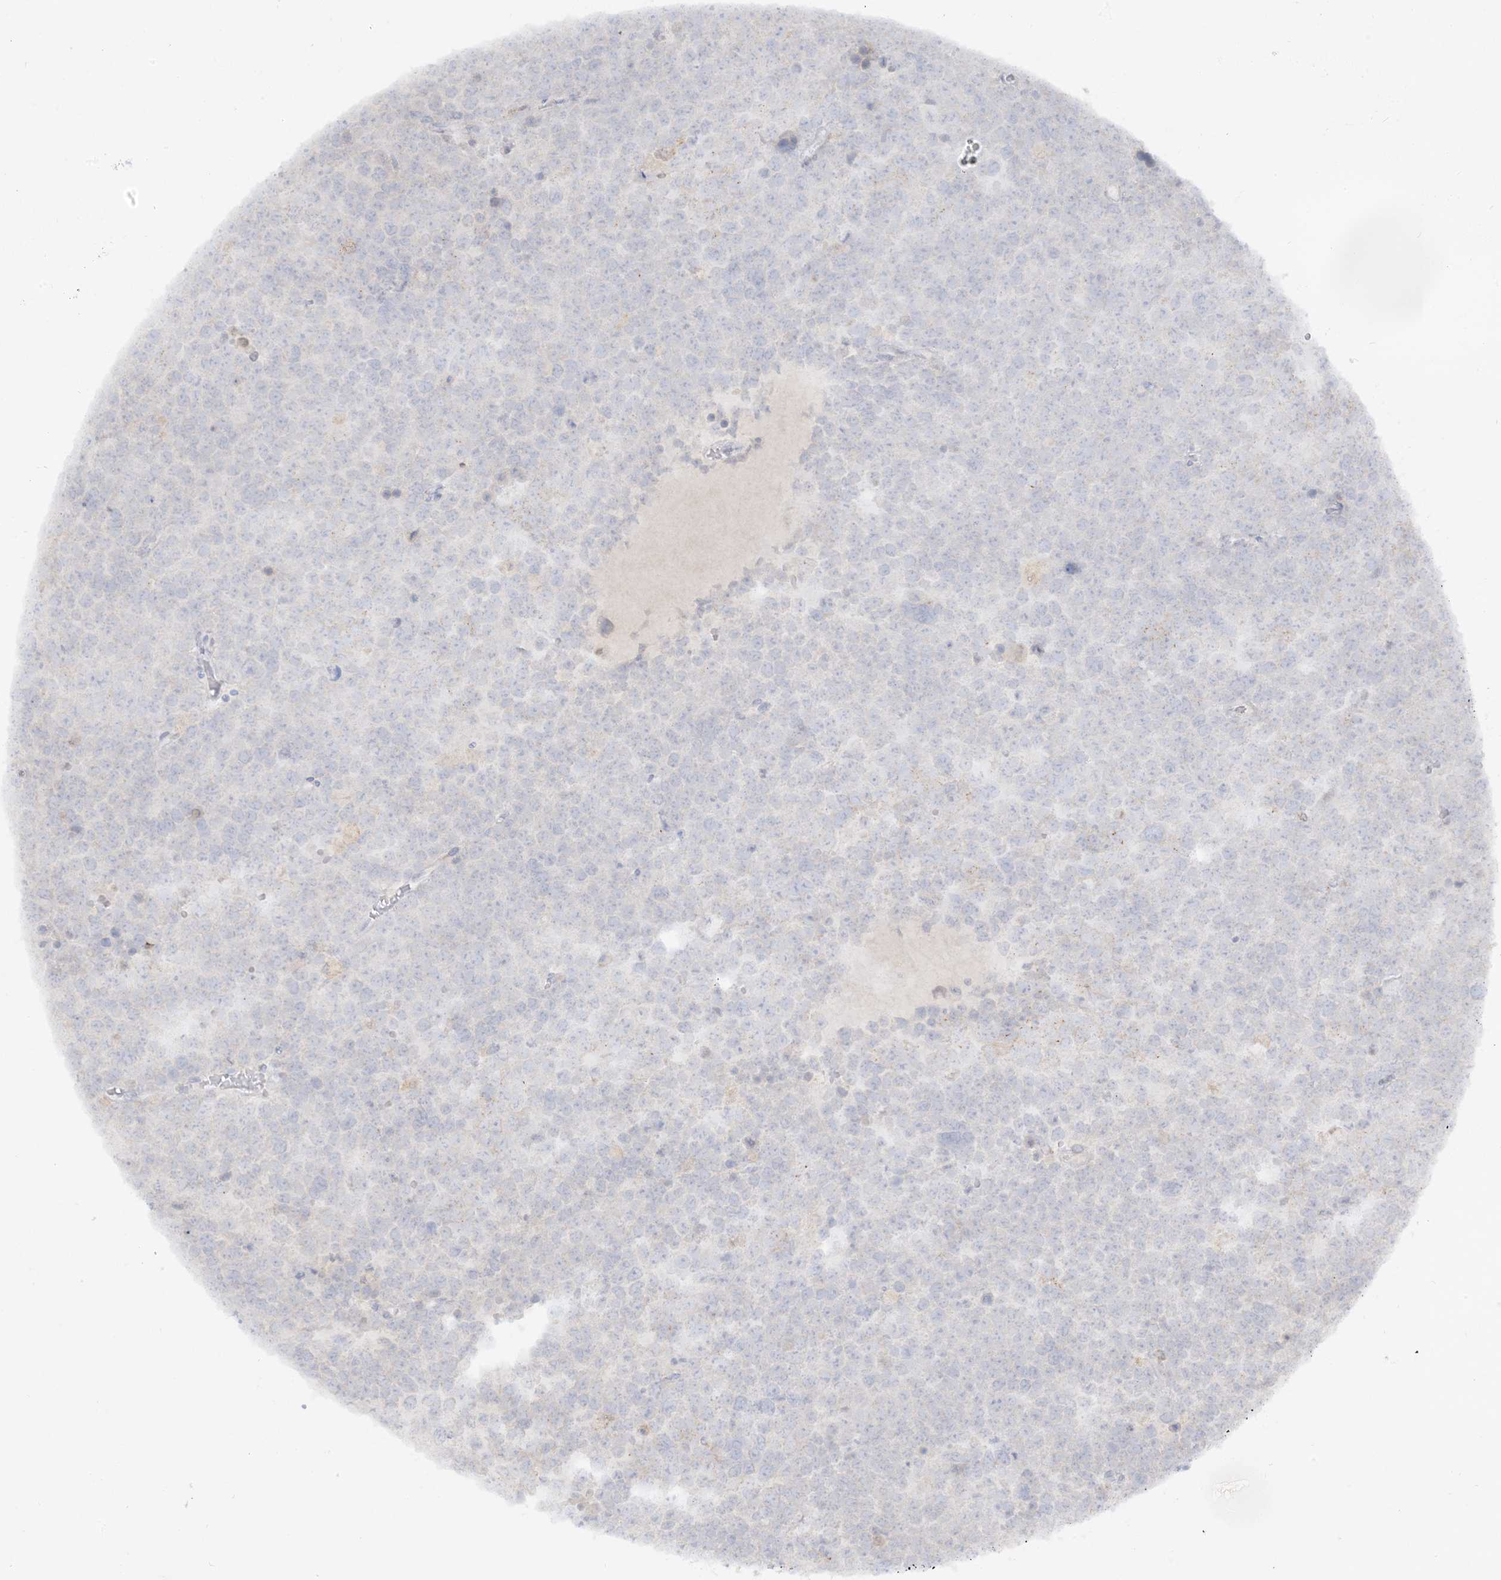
{"staining": {"intensity": "negative", "quantity": "none", "location": "none"}, "tissue": "testis cancer", "cell_type": "Tumor cells", "image_type": "cancer", "snomed": [{"axis": "morphology", "description": "Seminoma, NOS"}, {"axis": "topography", "description": "Testis"}], "caption": "Immunohistochemical staining of human testis cancer reveals no significant positivity in tumor cells.", "gene": "LOXL3", "patient": {"sex": "male", "age": 71}}